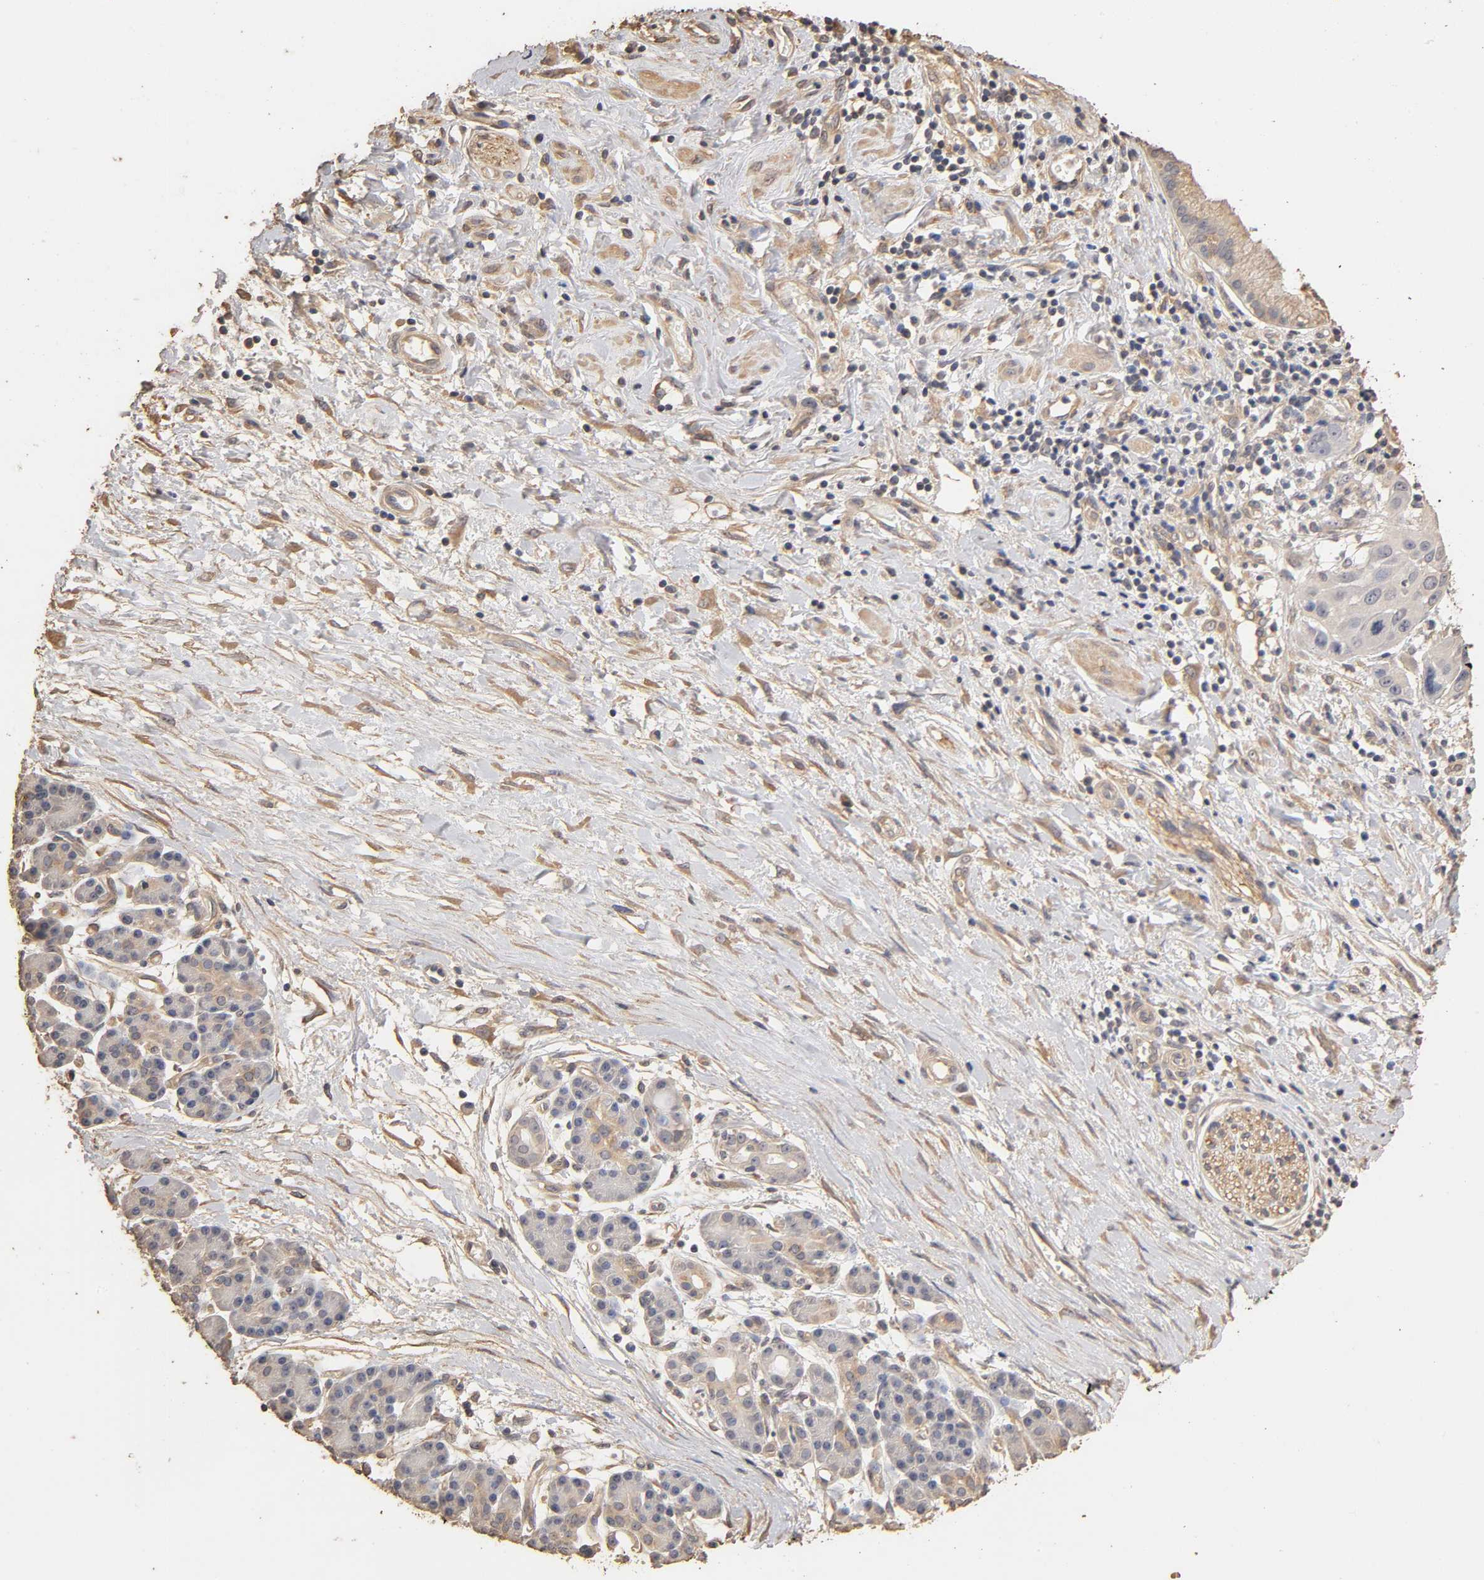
{"staining": {"intensity": "negative", "quantity": "none", "location": "none"}, "tissue": "pancreatic cancer", "cell_type": "Tumor cells", "image_type": "cancer", "snomed": [{"axis": "morphology", "description": "Adenocarcinoma, NOS"}, {"axis": "topography", "description": "Pancreas"}], "caption": "Tumor cells show no significant protein staining in pancreatic cancer. Brightfield microscopy of immunohistochemistry (IHC) stained with DAB (brown) and hematoxylin (blue), captured at high magnification.", "gene": "VSIG4", "patient": {"sex": "female", "age": 60}}